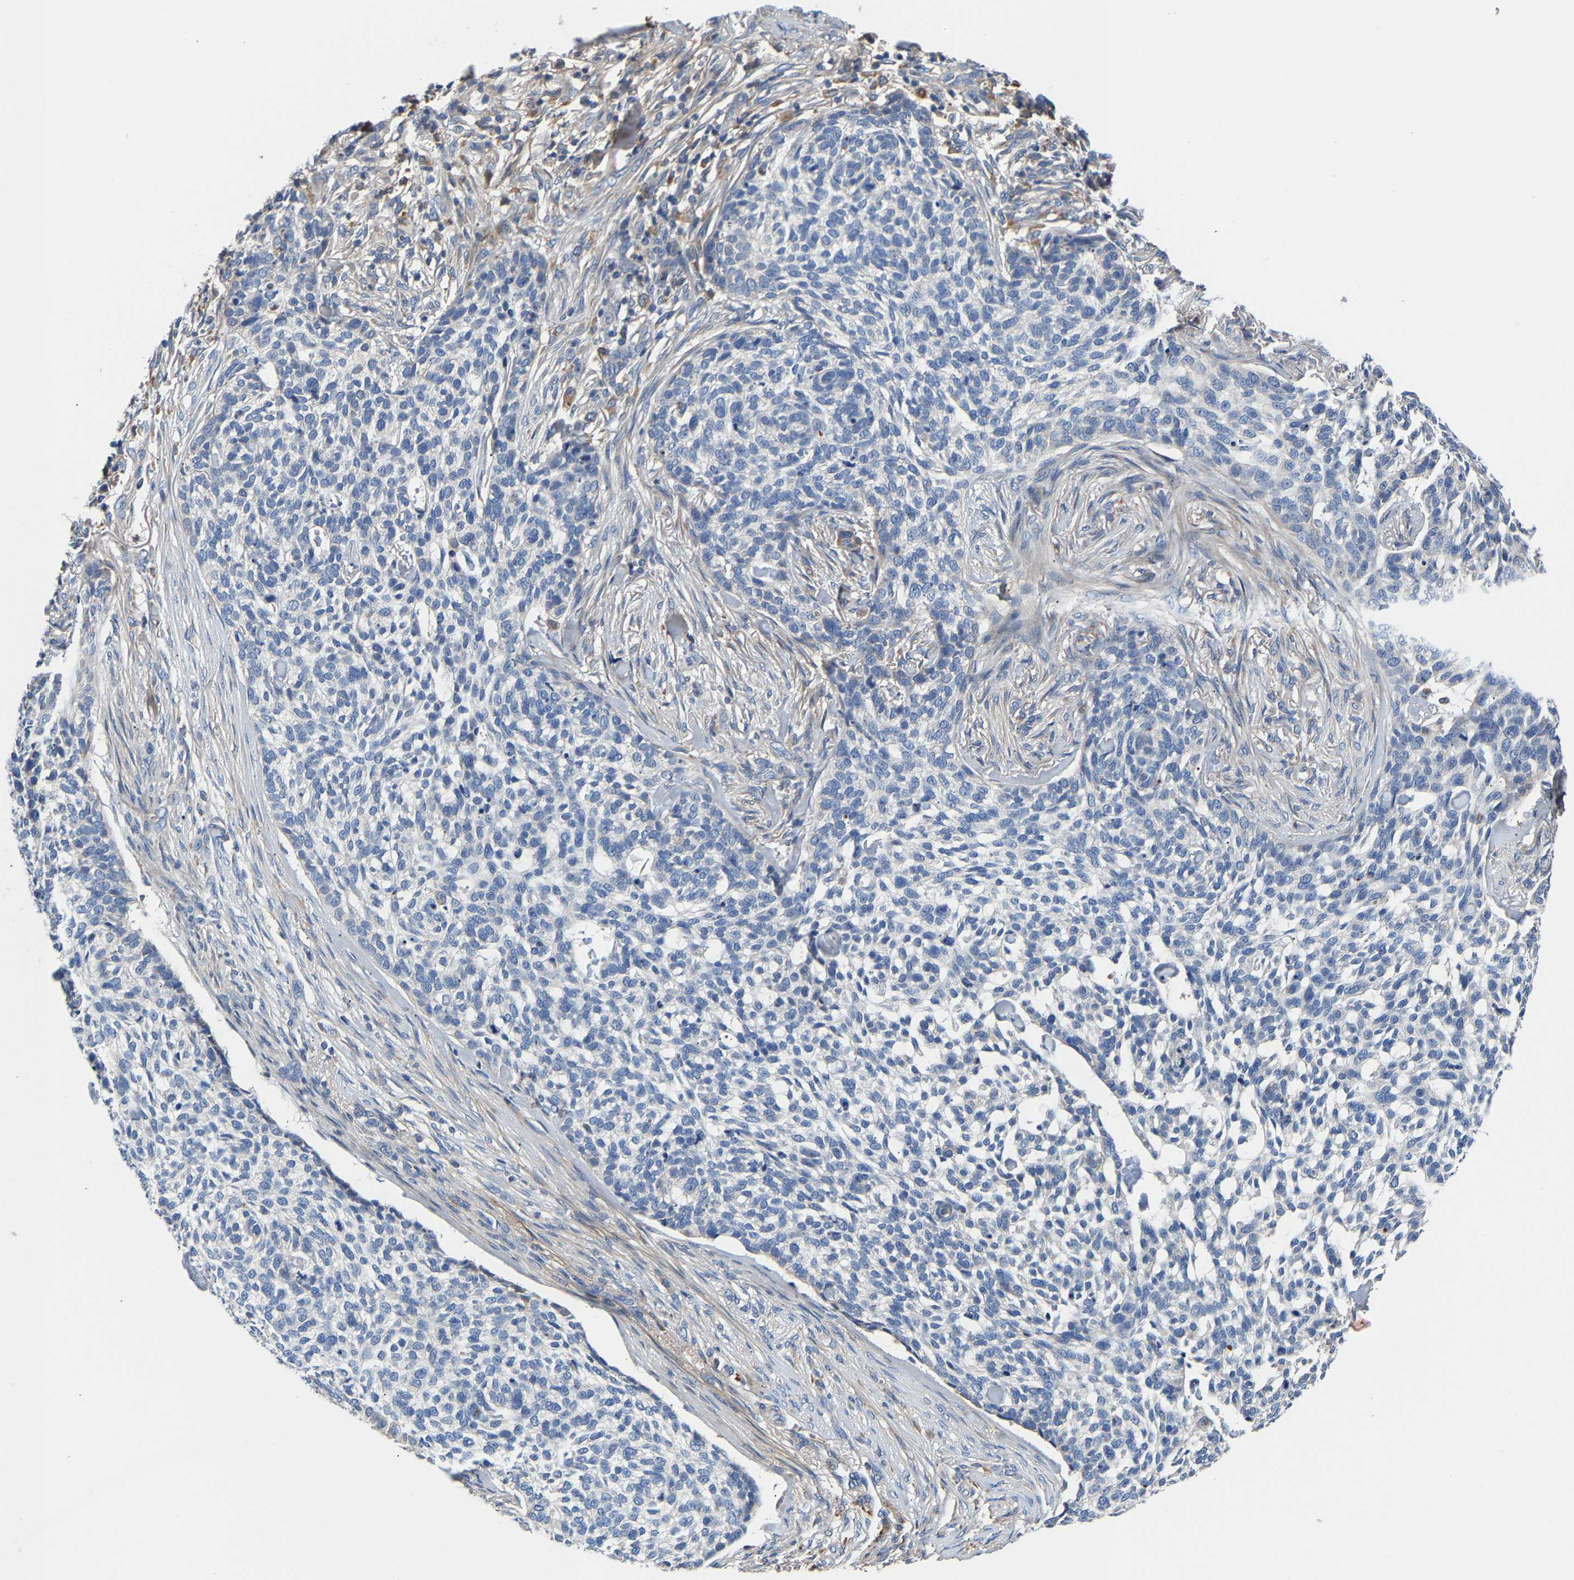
{"staining": {"intensity": "negative", "quantity": "none", "location": "none"}, "tissue": "skin cancer", "cell_type": "Tumor cells", "image_type": "cancer", "snomed": [{"axis": "morphology", "description": "Basal cell carcinoma"}, {"axis": "topography", "description": "Skin"}], "caption": "Skin cancer (basal cell carcinoma) stained for a protein using immunohistochemistry displays no positivity tumor cells.", "gene": "CCDC171", "patient": {"sex": "female", "age": 64}}